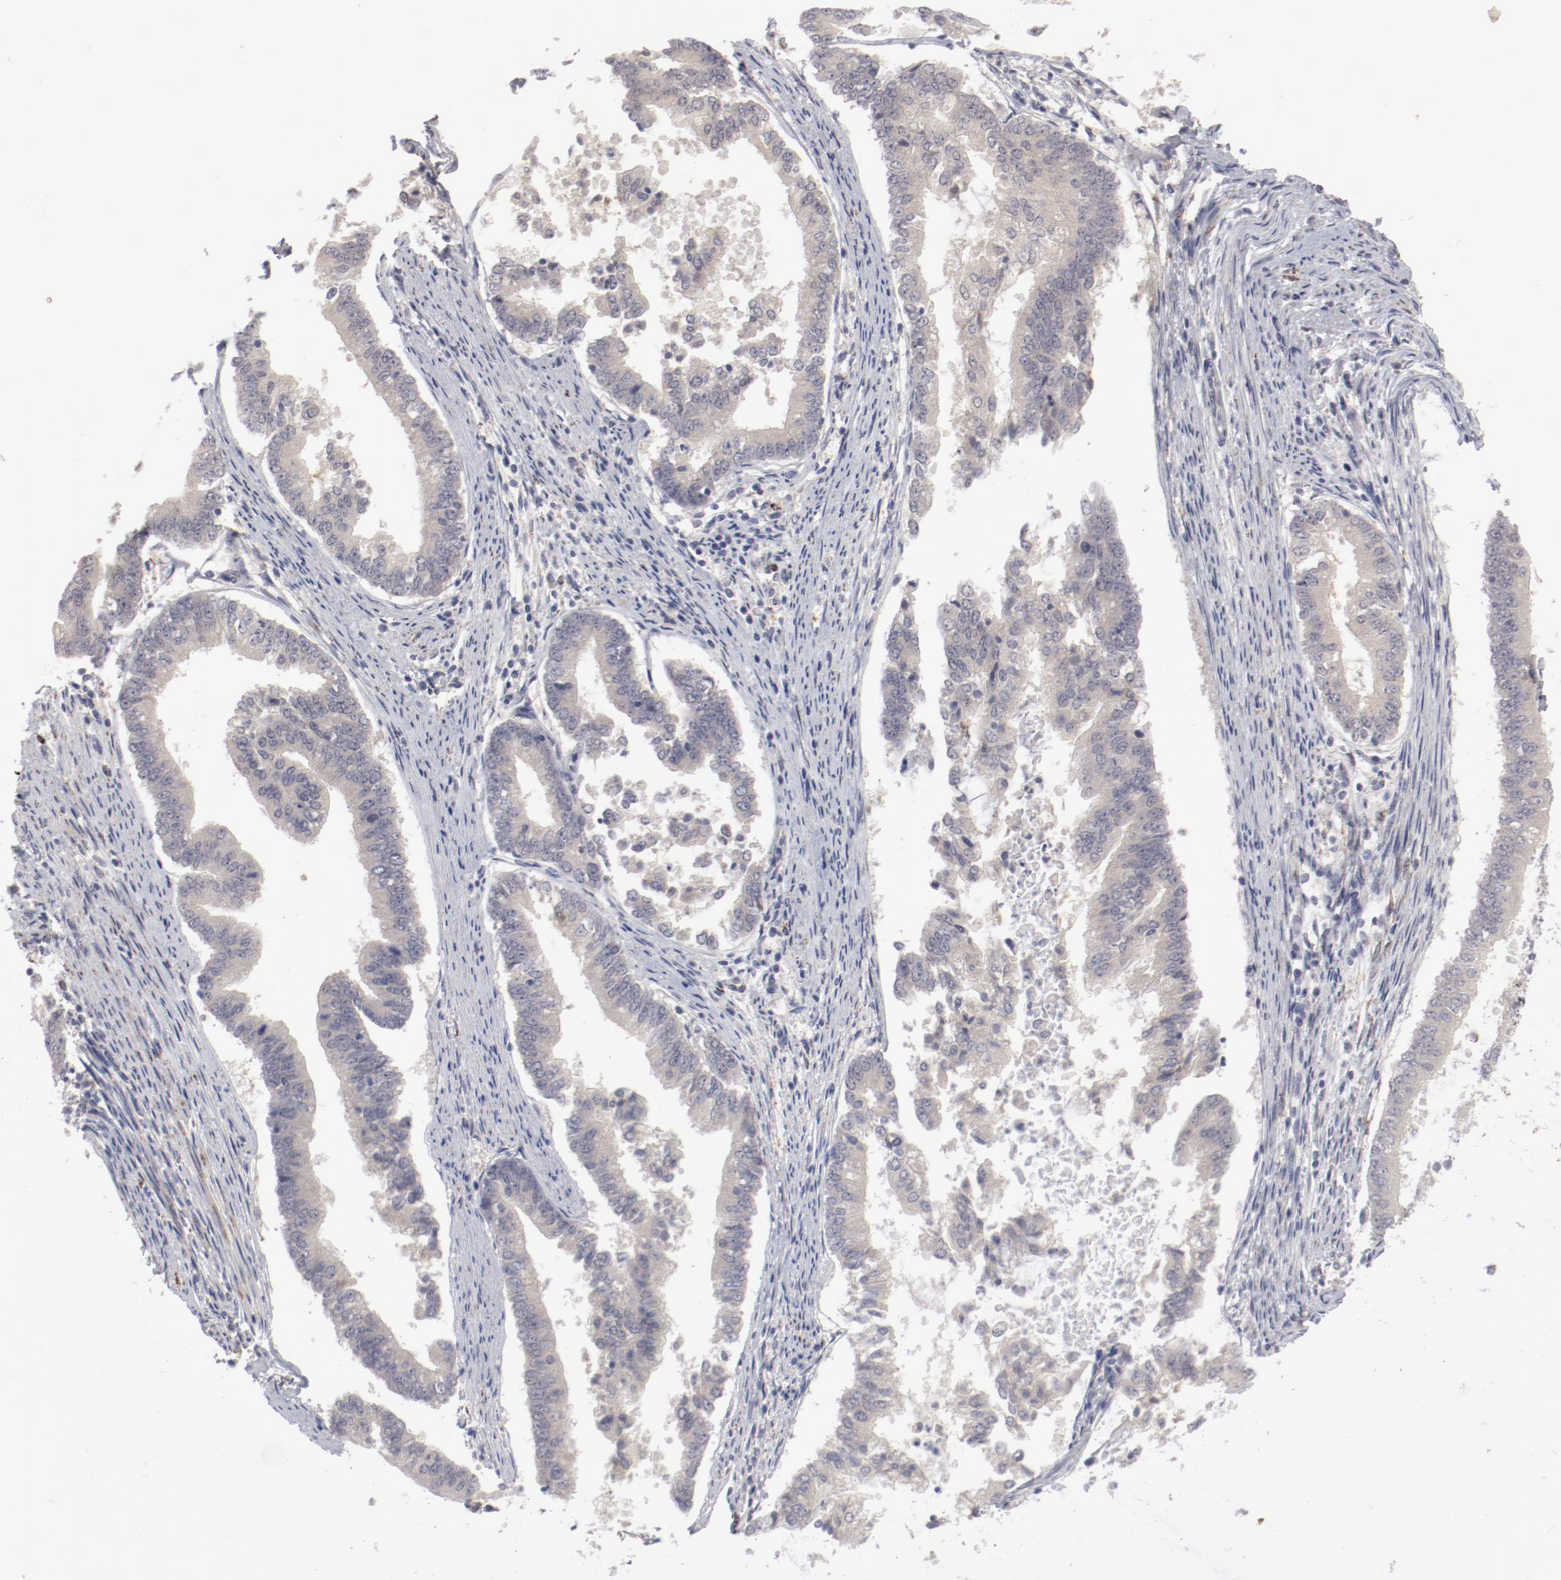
{"staining": {"intensity": "negative", "quantity": "none", "location": "none"}, "tissue": "endometrial cancer", "cell_type": "Tumor cells", "image_type": "cancer", "snomed": [{"axis": "morphology", "description": "Adenocarcinoma, NOS"}, {"axis": "topography", "description": "Endometrium"}], "caption": "High power microscopy photomicrograph of an immunohistochemistry histopathology image of endometrial cancer (adenocarcinoma), revealing no significant expression in tumor cells.", "gene": "SH3BGR", "patient": {"sex": "female", "age": 63}}